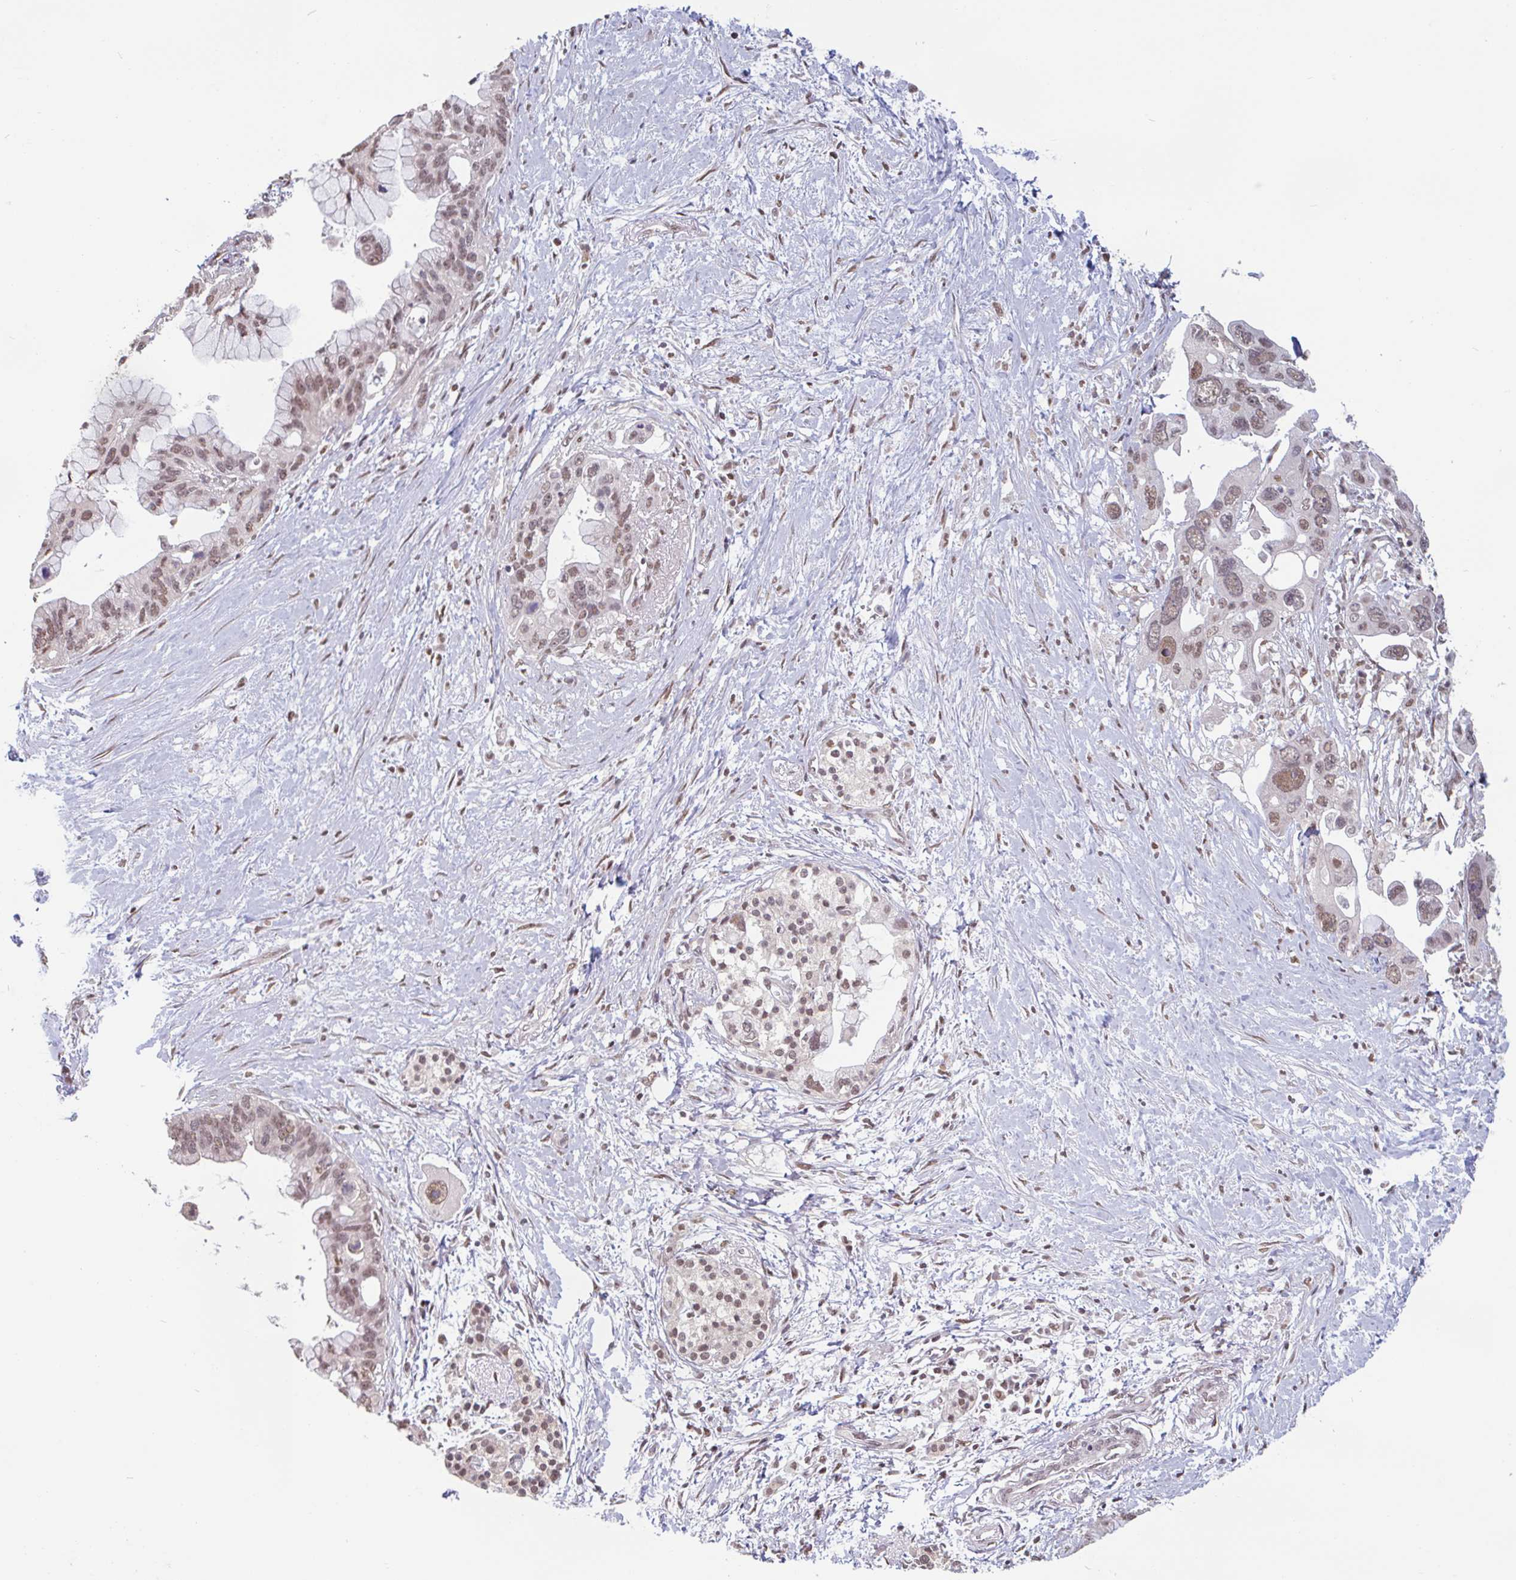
{"staining": {"intensity": "moderate", "quantity": ">75%", "location": "nuclear"}, "tissue": "pancreatic cancer", "cell_type": "Tumor cells", "image_type": "cancer", "snomed": [{"axis": "morphology", "description": "Adenocarcinoma, NOS"}, {"axis": "topography", "description": "Pancreas"}], "caption": "Pancreatic adenocarcinoma was stained to show a protein in brown. There is medium levels of moderate nuclear expression in about >75% of tumor cells.", "gene": "DR1", "patient": {"sex": "female", "age": 83}}